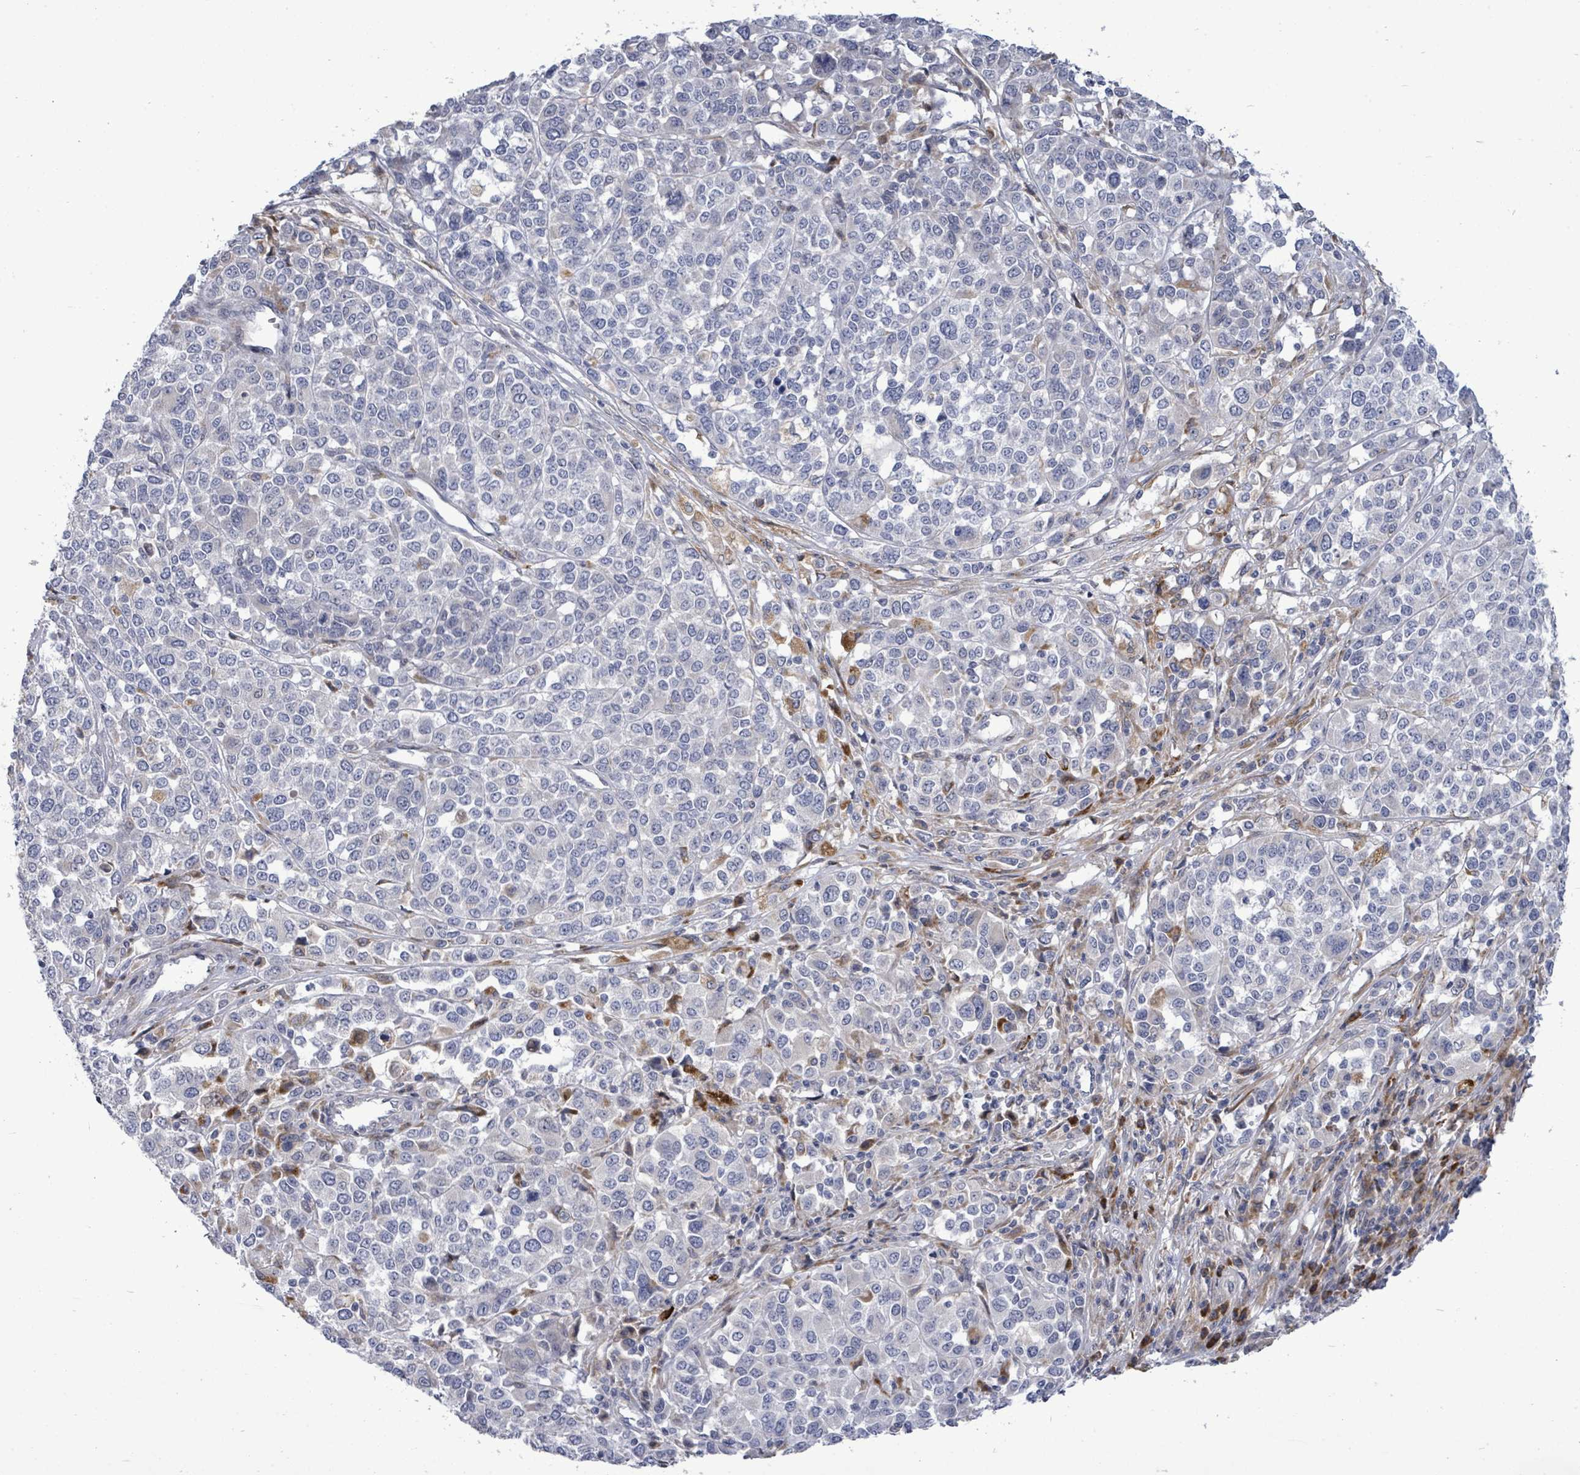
{"staining": {"intensity": "negative", "quantity": "none", "location": "none"}, "tissue": "melanoma", "cell_type": "Tumor cells", "image_type": "cancer", "snomed": [{"axis": "morphology", "description": "Malignant melanoma, Metastatic site"}, {"axis": "topography", "description": "Lymph node"}], "caption": "A histopathology image of melanoma stained for a protein reveals no brown staining in tumor cells.", "gene": "SAR1A", "patient": {"sex": "male", "age": 44}}